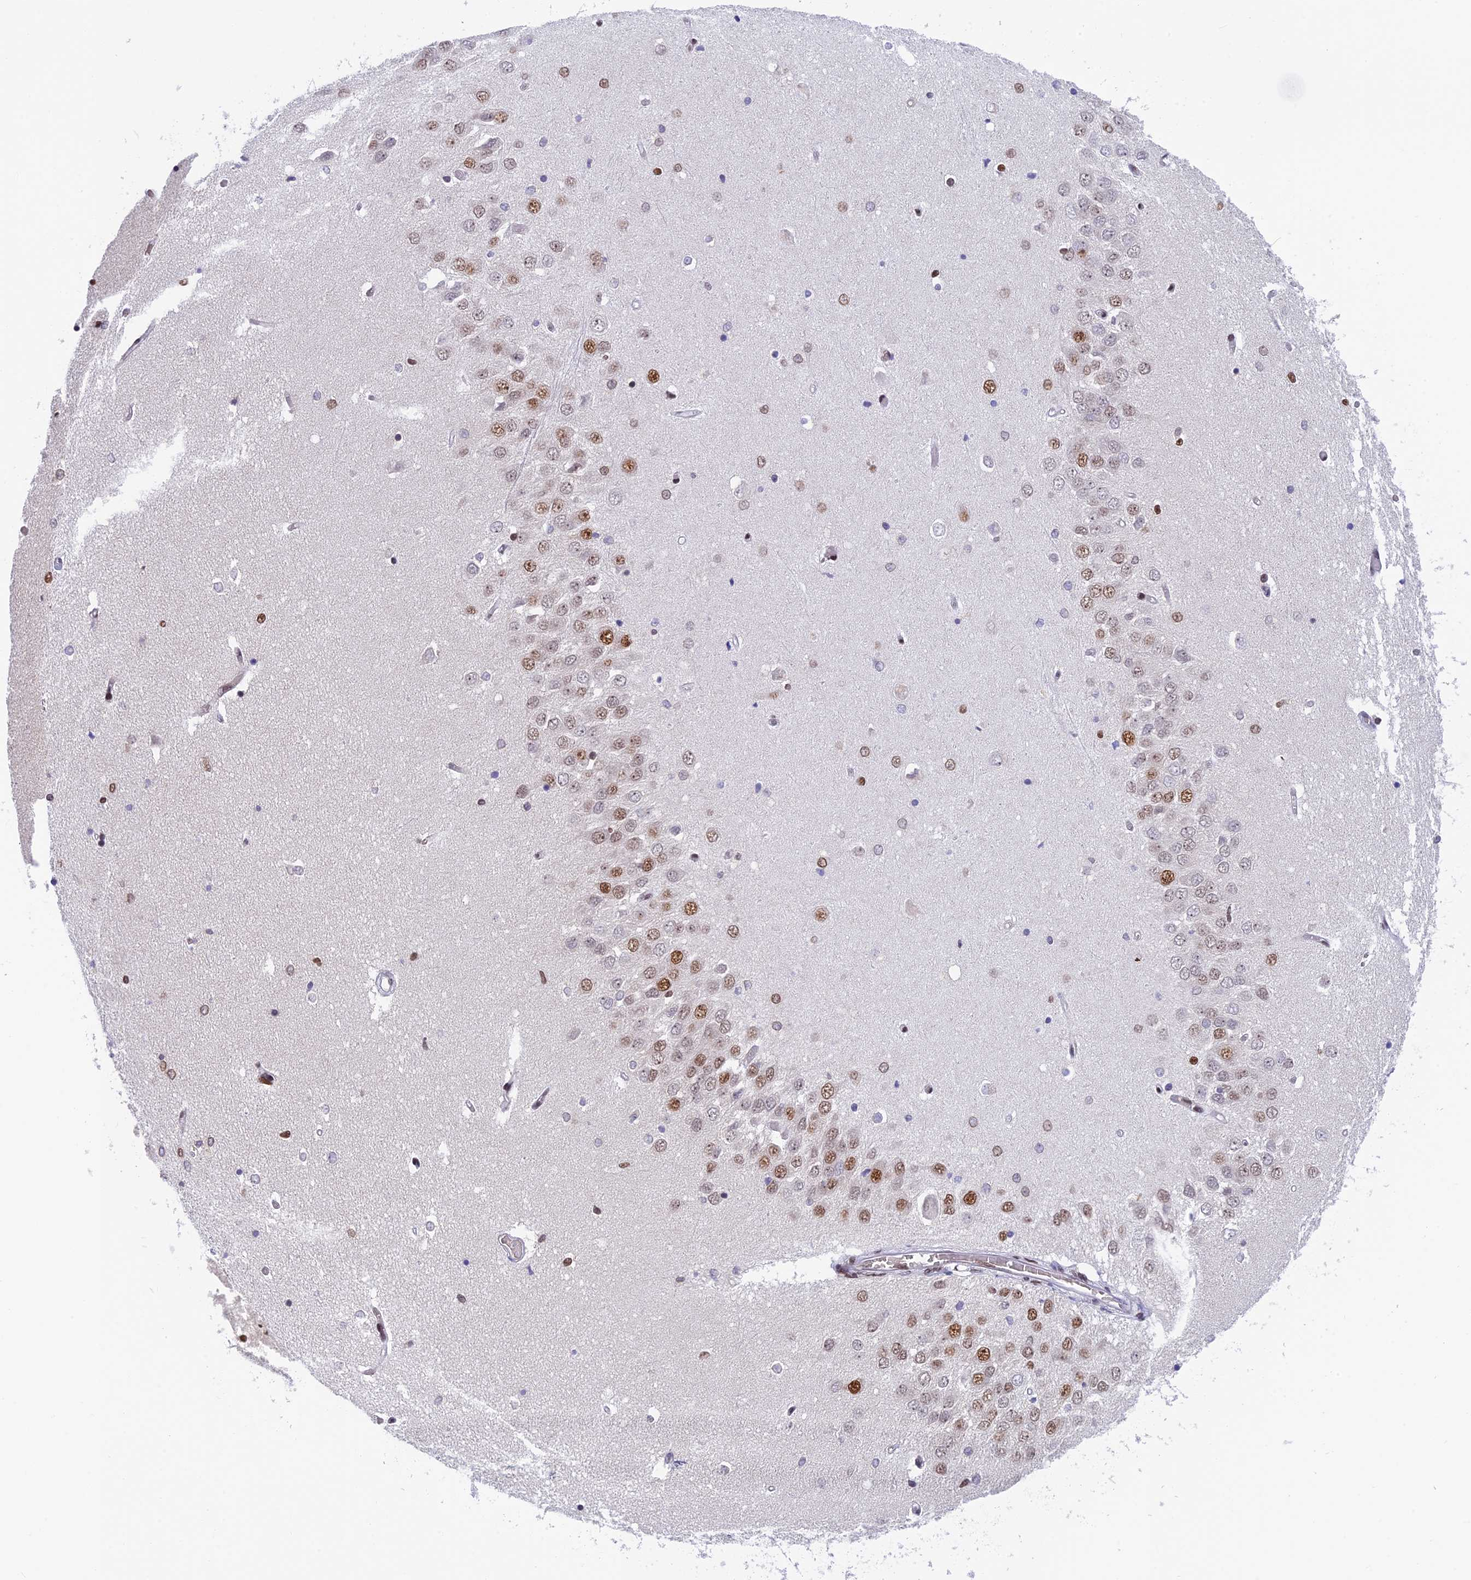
{"staining": {"intensity": "moderate", "quantity": "<25%", "location": "nuclear"}, "tissue": "hippocampus", "cell_type": "Glial cells", "image_type": "normal", "snomed": [{"axis": "morphology", "description": "Normal tissue, NOS"}, {"axis": "topography", "description": "Hippocampus"}], "caption": "Protein expression analysis of normal hippocampus displays moderate nuclear positivity in approximately <25% of glial cells.", "gene": "EEF1AKMT3", "patient": {"sex": "male", "age": 45}}